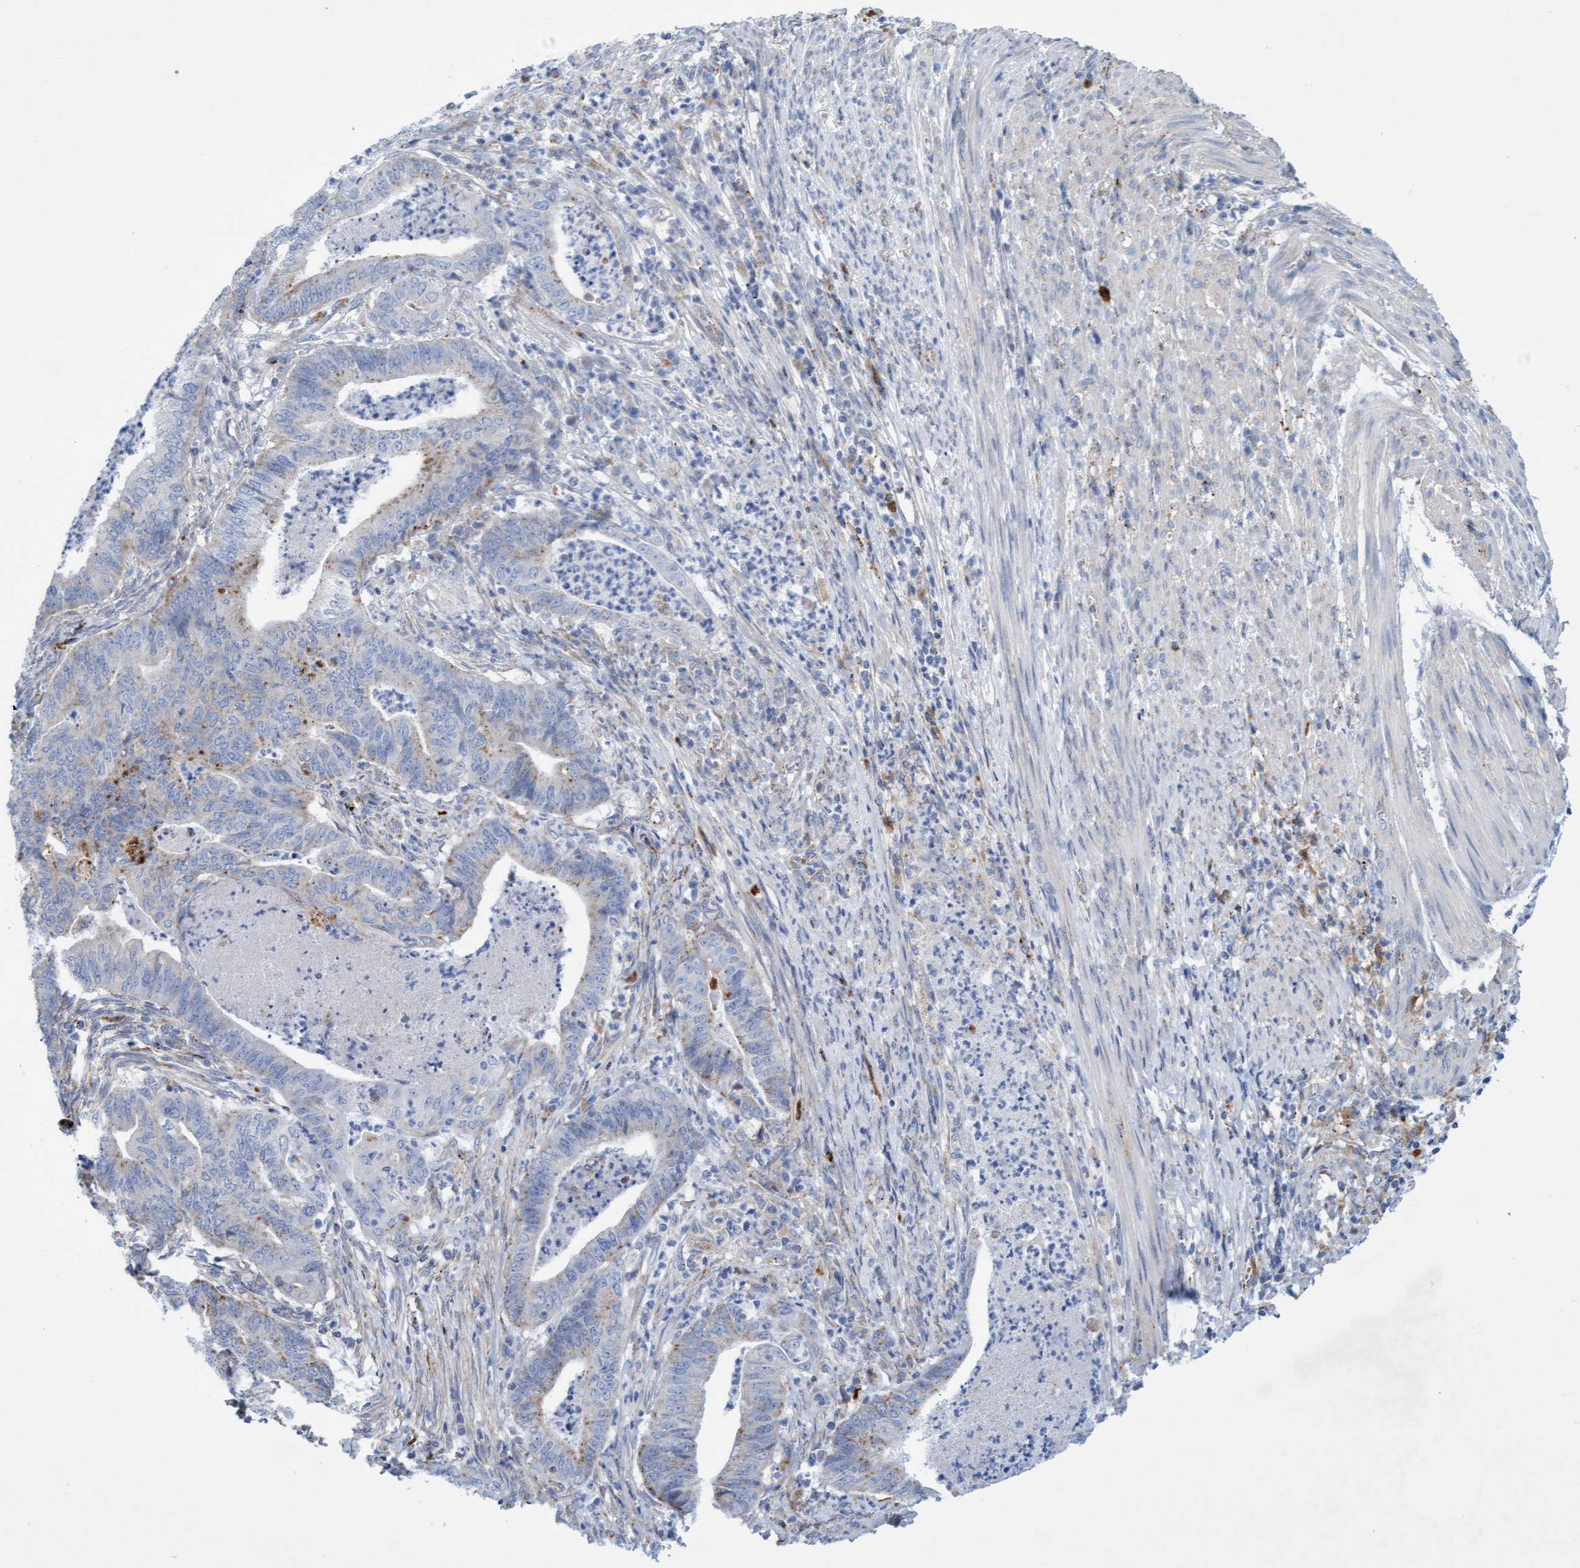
{"staining": {"intensity": "moderate", "quantity": "<25%", "location": "cytoplasmic/membranous"}, "tissue": "endometrial cancer", "cell_type": "Tumor cells", "image_type": "cancer", "snomed": [{"axis": "morphology", "description": "Polyp, NOS"}, {"axis": "morphology", "description": "Adenocarcinoma, NOS"}, {"axis": "morphology", "description": "Adenoma, NOS"}, {"axis": "topography", "description": "Endometrium"}], "caption": "Endometrial adenoma tissue demonstrates moderate cytoplasmic/membranous expression in approximately <25% of tumor cells", "gene": "SGSH", "patient": {"sex": "female", "age": 79}}